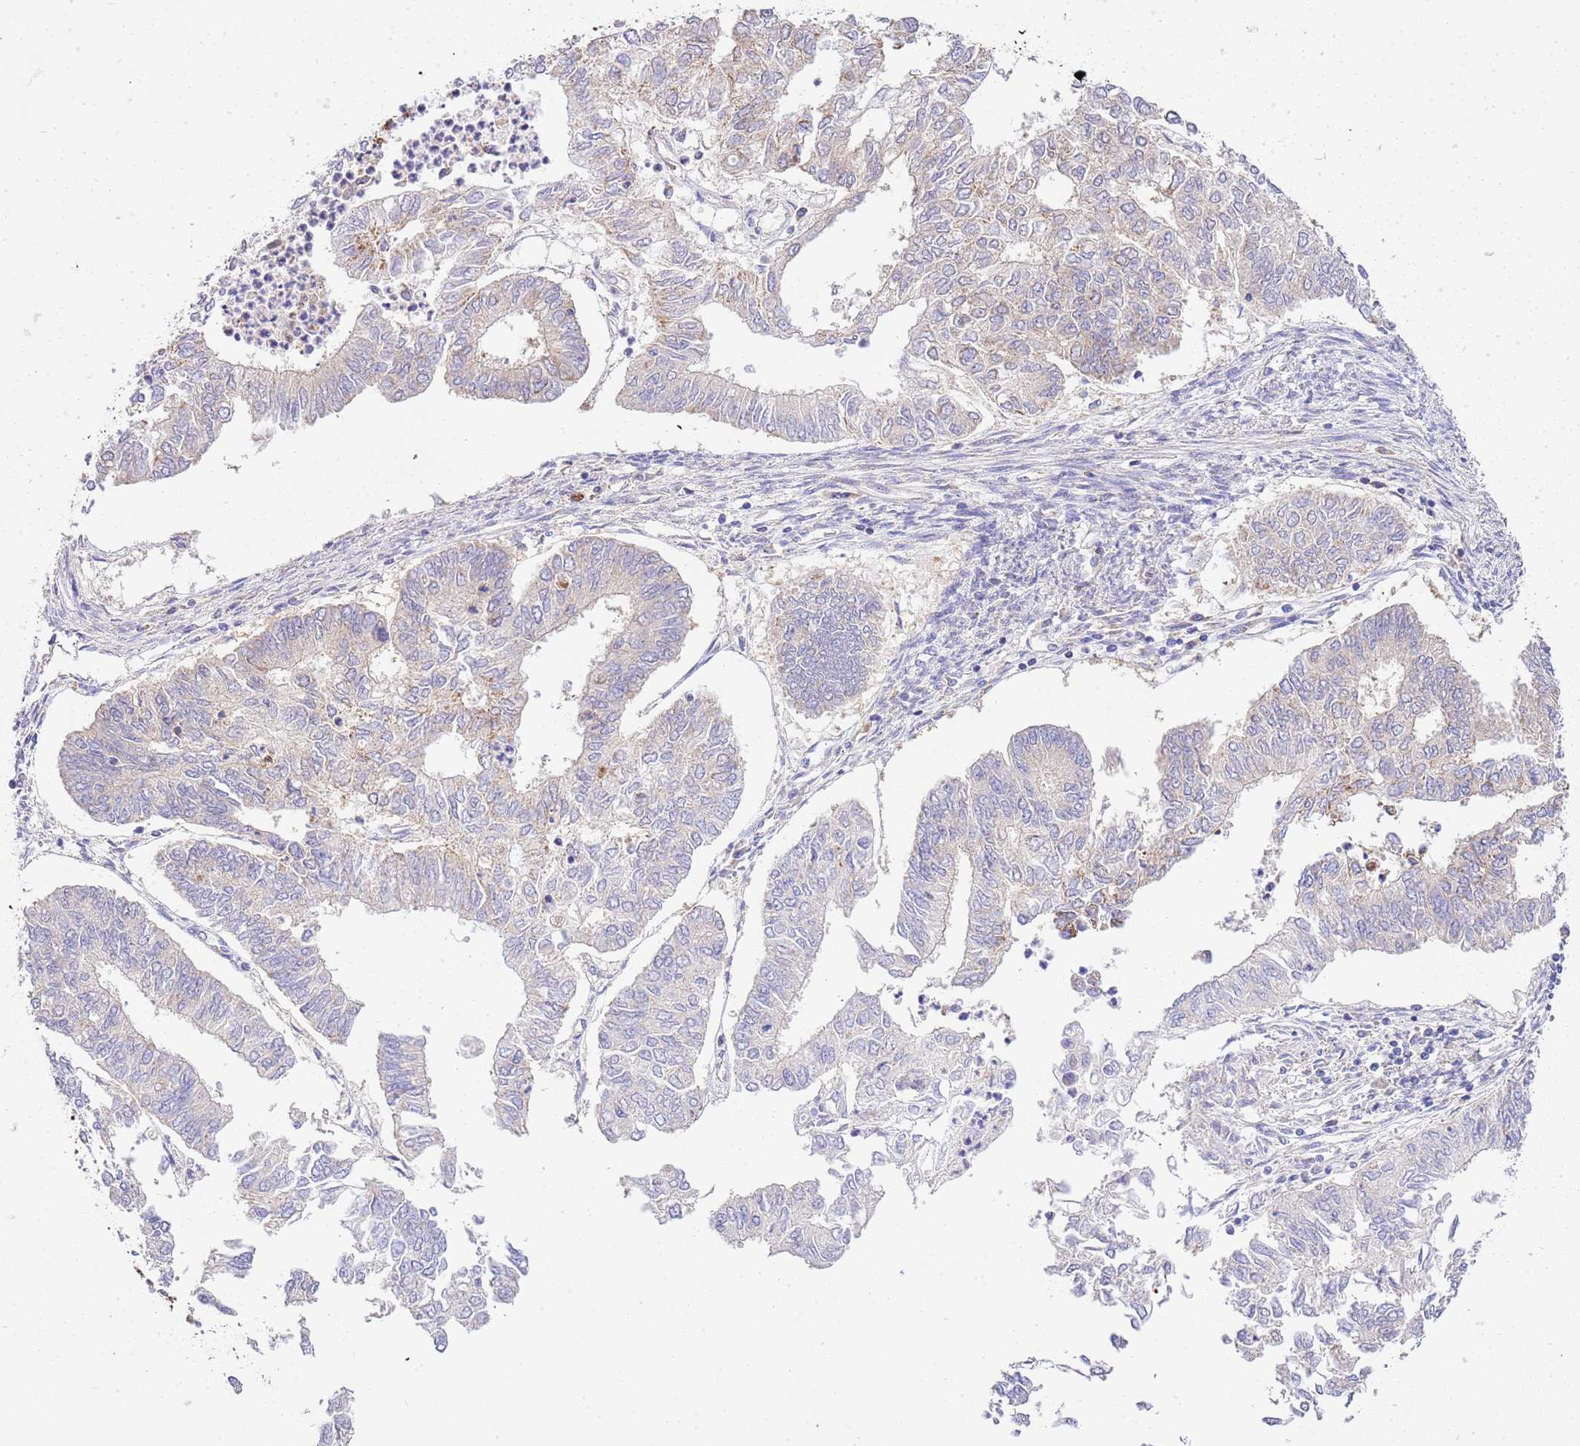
{"staining": {"intensity": "strong", "quantity": "25%-75%", "location": "cytoplasmic/membranous"}, "tissue": "endometrial cancer", "cell_type": "Tumor cells", "image_type": "cancer", "snomed": [{"axis": "morphology", "description": "Adenocarcinoma, NOS"}, {"axis": "topography", "description": "Endometrium"}], "caption": "Tumor cells display strong cytoplasmic/membranous expression in about 25%-75% of cells in endometrial adenocarcinoma.", "gene": "ZBTB39", "patient": {"sex": "female", "age": 68}}